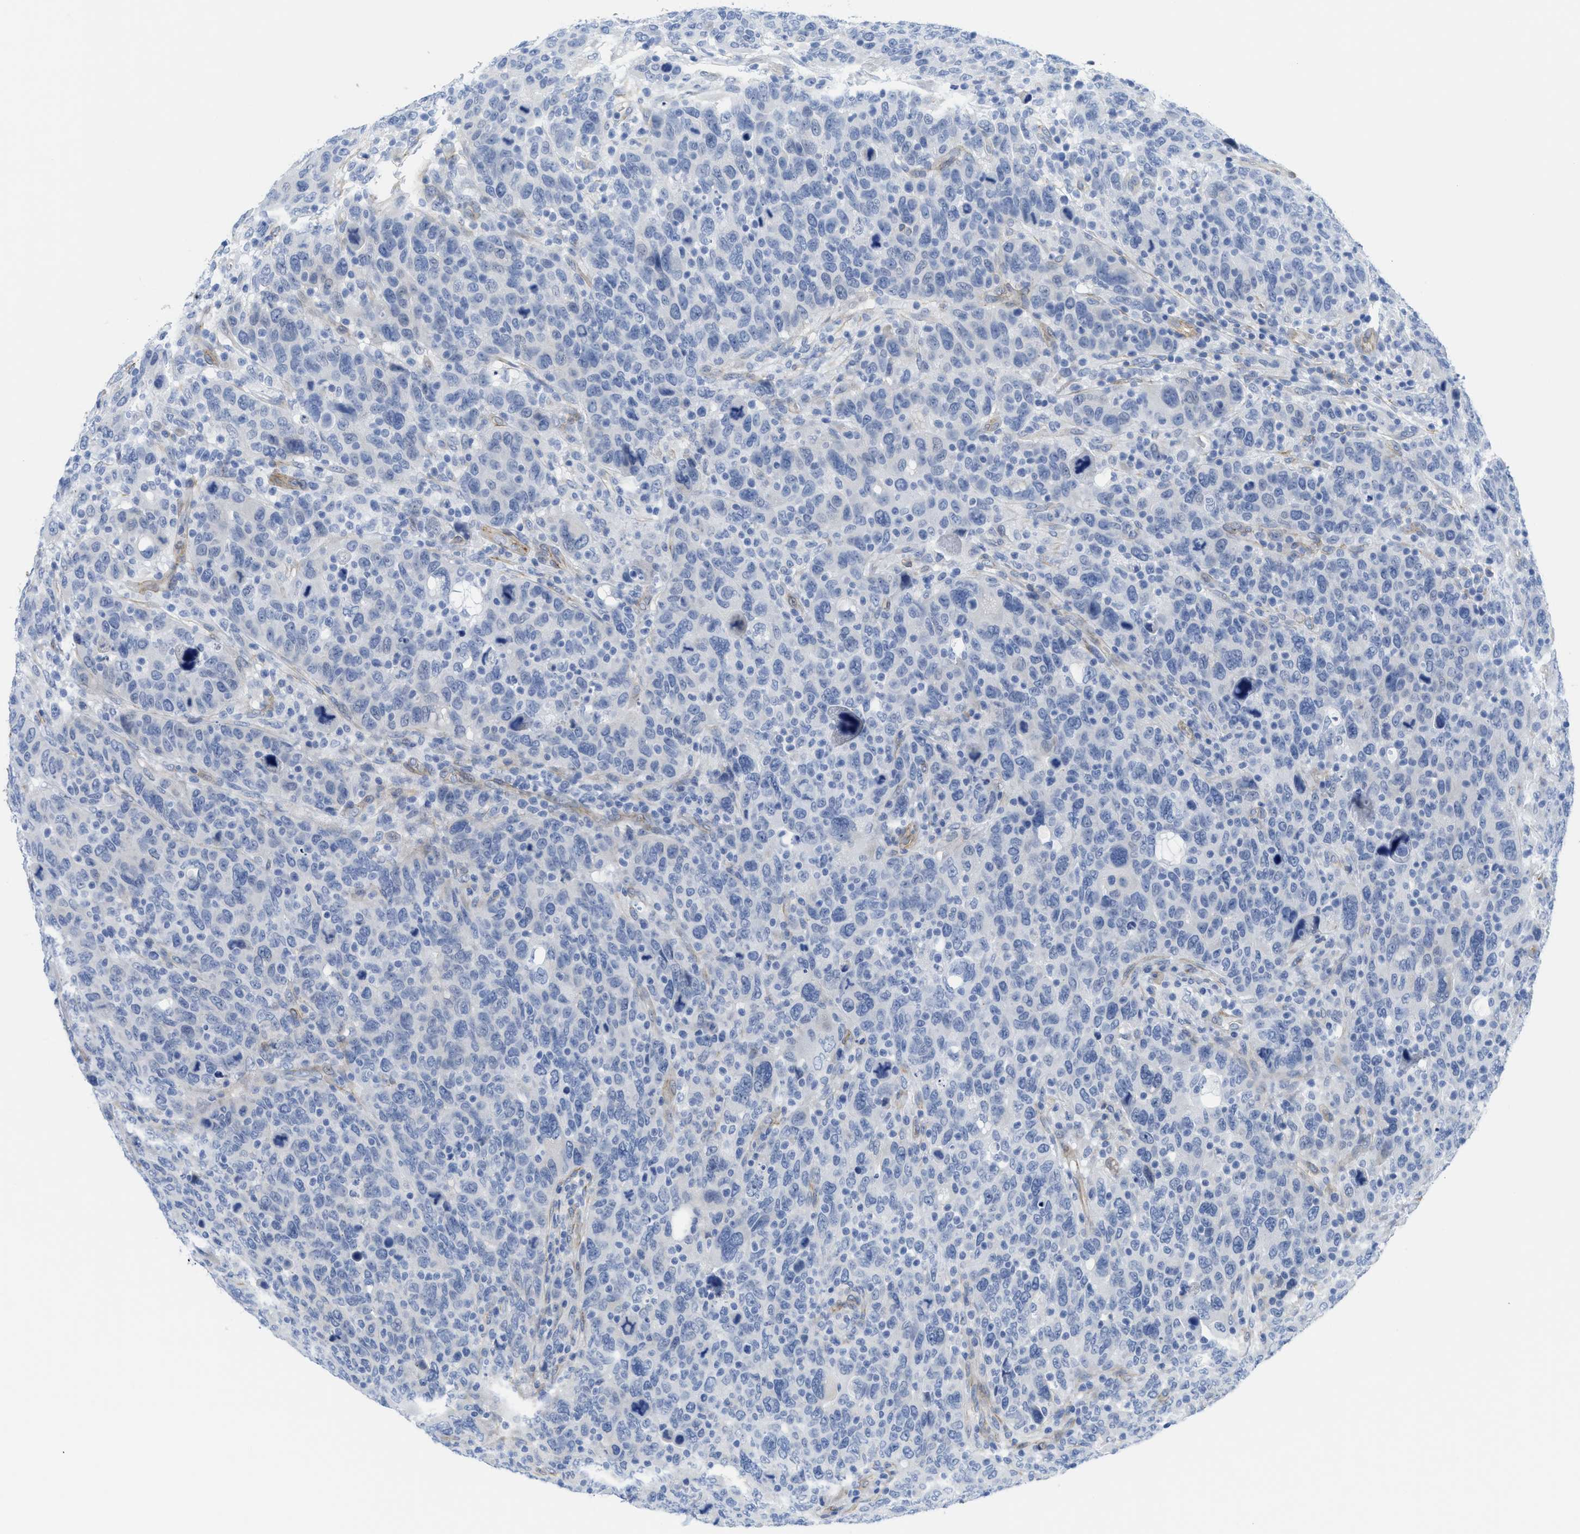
{"staining": {"intensity": "negative", "quantity": "none", "location": "none"}, "tissue": "breast cancer", "cell_type": "Tumor cells", "image_type": "cancer", "snomed": [{"axis": "morphology", "description": "Duct carcinoma"}, {"axis": "topography", "description": "Breast"}], "caption": "Immunohistochemistry (IHC) photomicrograph of breast cancer (infiltrating ductal carcinoma) stained for a protein (brown), which exhibits no positivity in tumor cells. (DAB IHC, high magnification).", "gene": "TUB", "patient": {"sex": "female", "age": 37}}